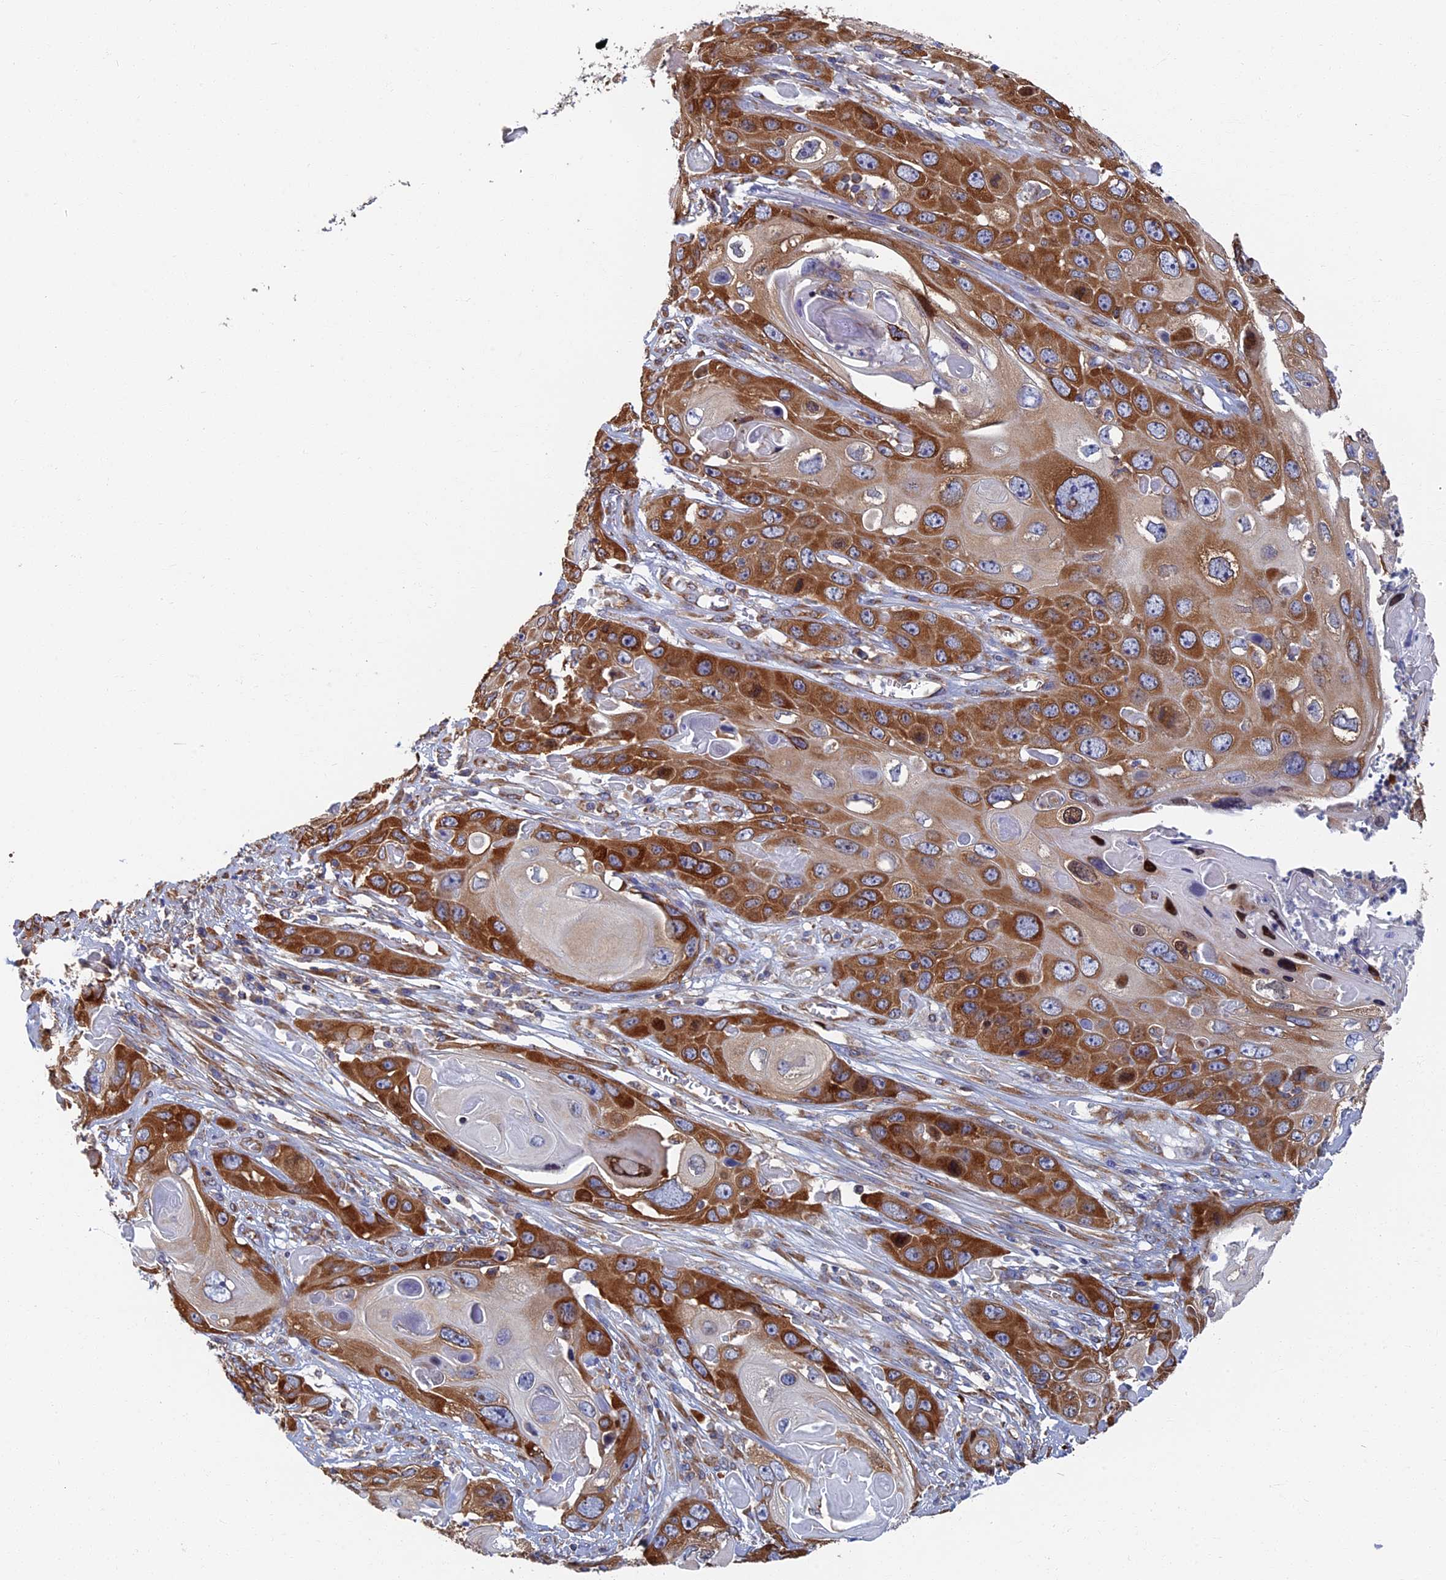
{"staining": {"intensity": "strong", "quantity": "25%-75%", "location": "cytoplasmic/membranous,nuclear"}, "tissue": "skin cancer", "cell_type": "Tumor cells", "image_type": "cancer", "snomed": [{"axis": "morphology", "description": "Squamous cell carcinoma, NOS"}, {"axis": "topography", "description": "Skin"}], "caption": "Immunohistochemistry (DAB (3,3'-diaminobenzidine)) staining of squamous cell carcinoma (skin) demonstrates strong cytoplasmic/membranous and nuclear protein expression in about 25%-75% of tumor cells.", "gene": "YBX1", "patient": {"sex": "male", "age": 55}}